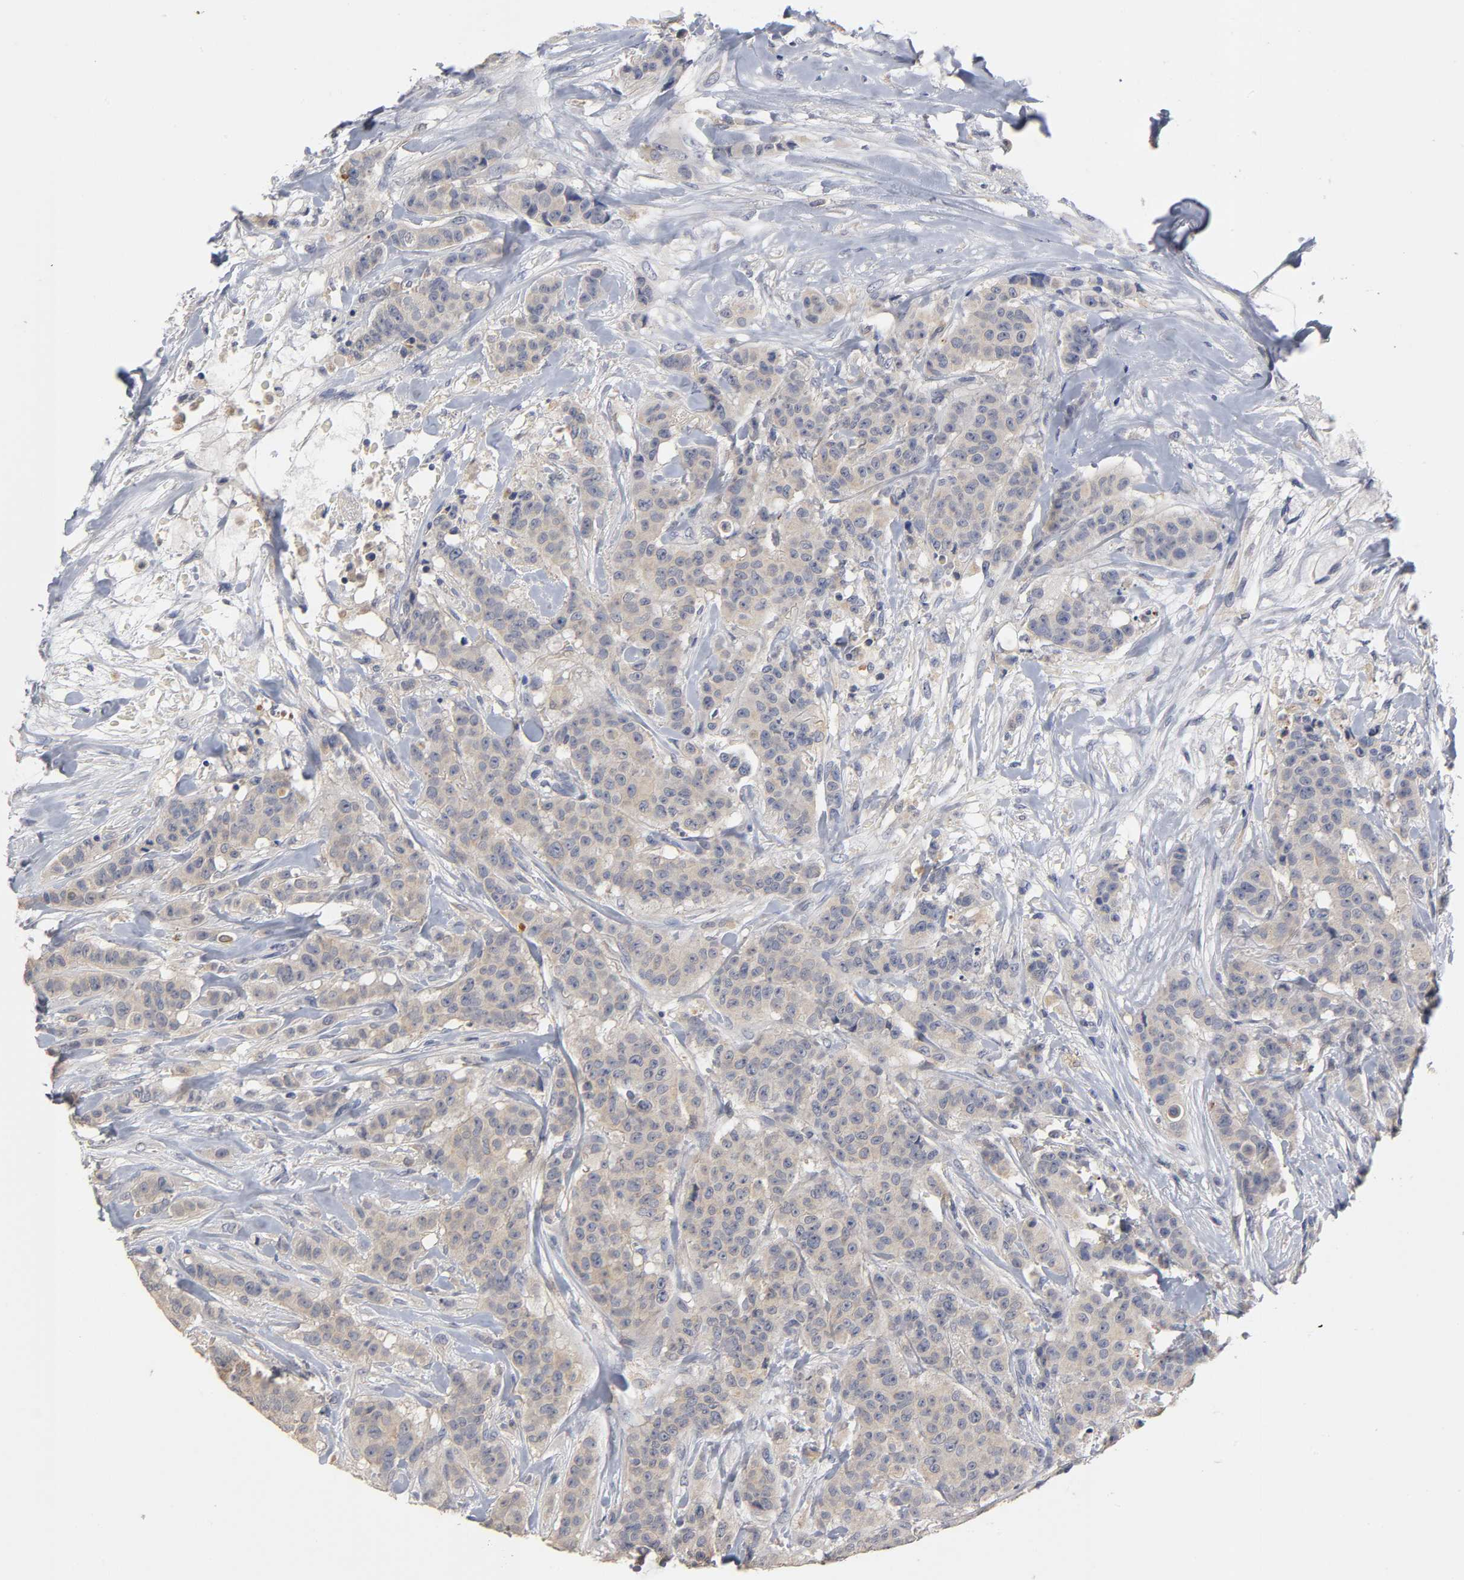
{"staining": {"intensity": "weak", "quantity": ">75%", "location": "cytoplasmic/membranous"}, "tissue": "breast cancer", "cell_type": "Tumor cells", "image_type": "cancer", "snomed": [{"axis": "morphology", "description": "Duct carcinoma"}, {"axis": "topography", "description": "Breast"}], "caption": "Breast cancer stained for a protein displays weak cytoplasmic/membranous positivity in tumor cells.", "gene": "OVOL1", "patient": {"sex": "female", "age": 40}}